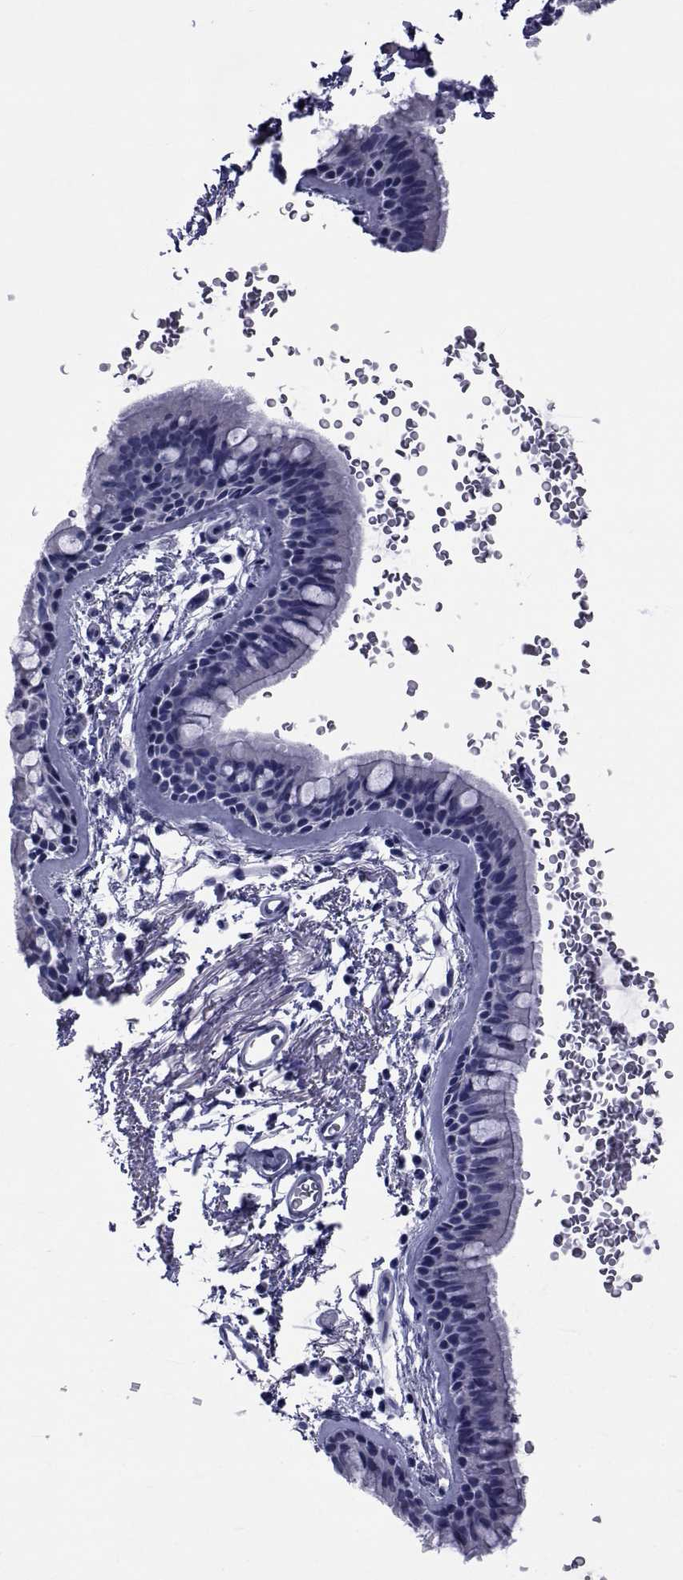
{"staining": {"intensity": "negative", "quantity": "none", "location": "none"}, "tissue": "bronchus", "cell_type": "Respiratory epithelial cells", "image_type": "normal", "snomed": [{"axis": "morphology", "description": "Normal tissue, NOS"}, {"axis": "topography", "description": "Lymph node"}, {"axis": "topography", "description": "Bronchus"}], "caption": "High power microscopy image of an IHC photomicrograph of unremarkable bronchus, revealing no significant staining in respiratory epithelial cells.", "gene": "GKAP1", "patient": {"sex": "female", "age": 70}}